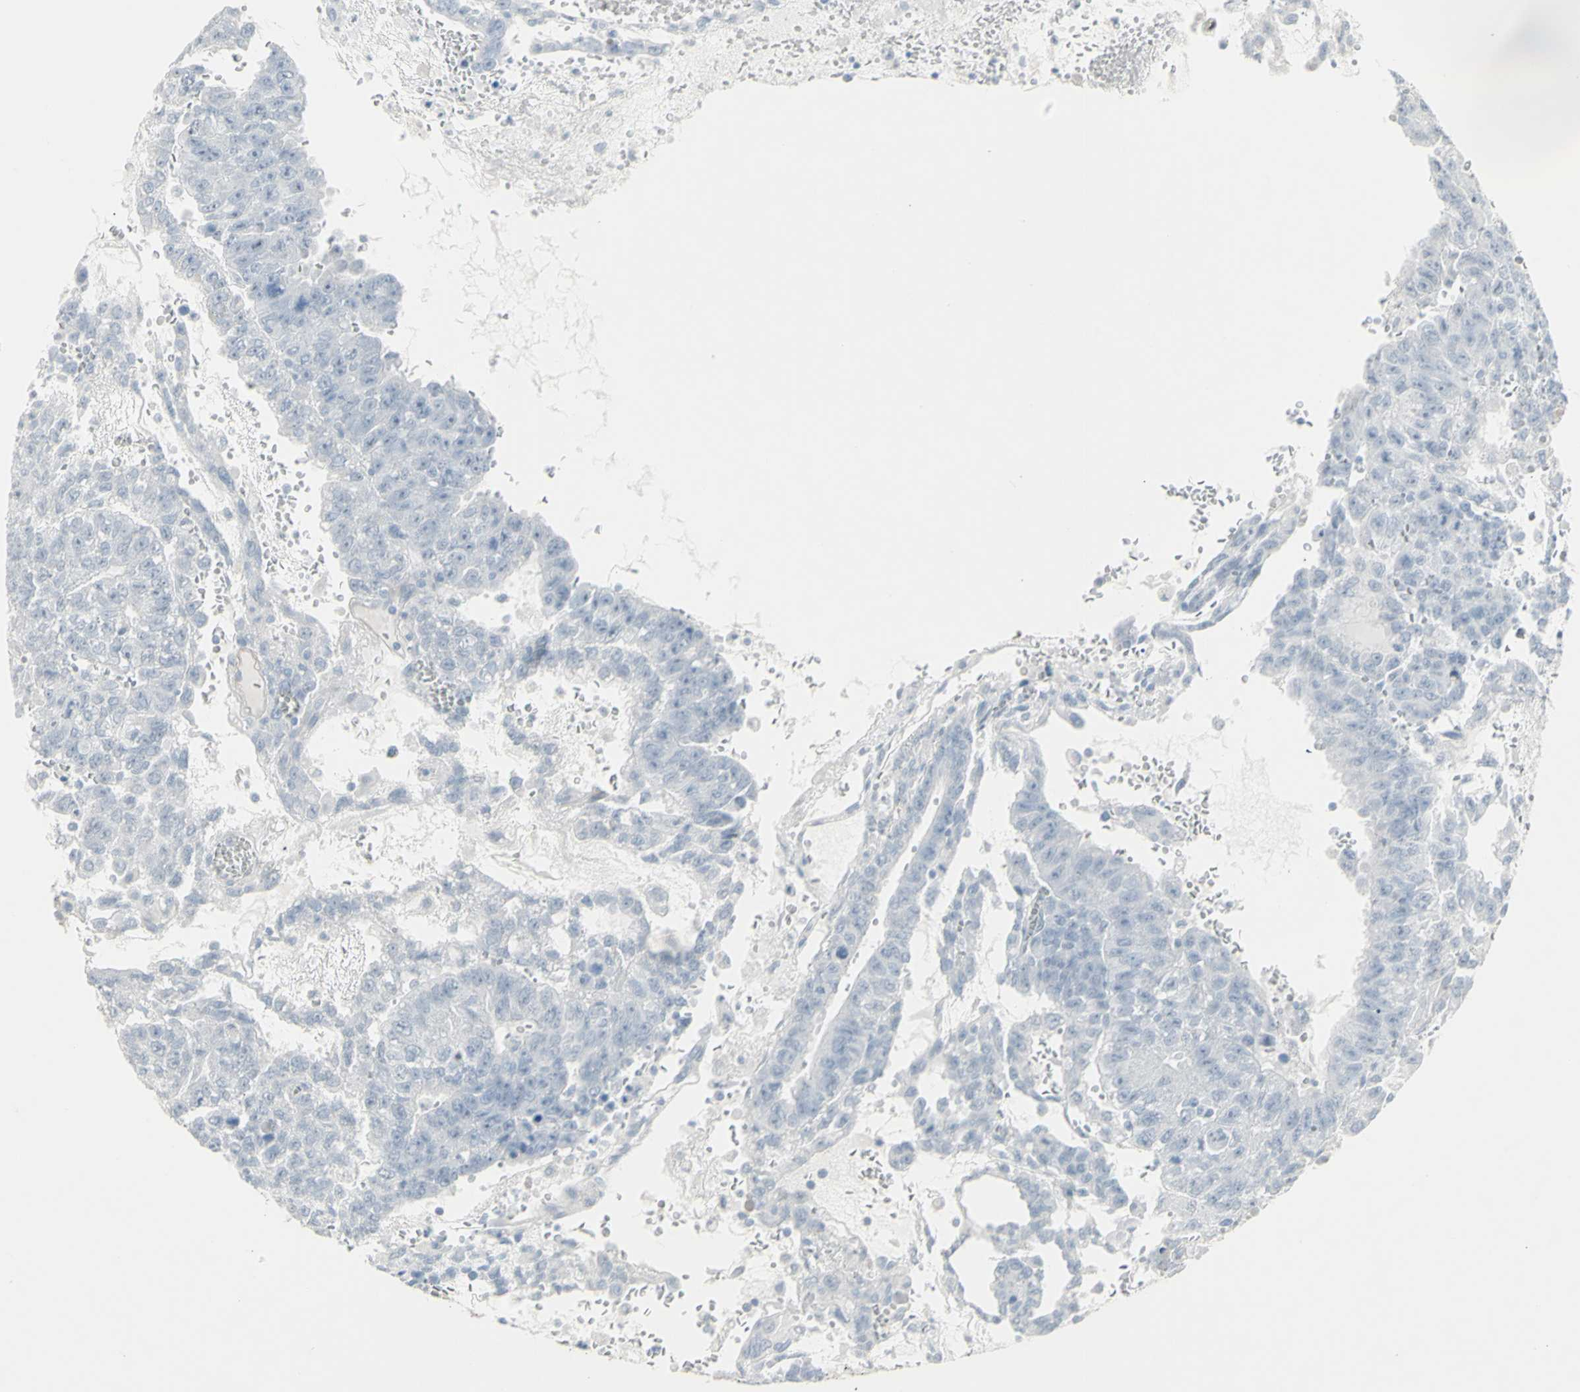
{"staining": {"intensity": "negative", "quantity": "none", "location": "none"}, "tissue": "testis cancer", "cell_type": "Tumor cells", "image_type": "cancer", "snomed": [{"axis": "morphology", "description": "Seminoma, NOS"}, {"axis": "morphology", "description": "Carcinoma, Embryonal, NOS"}, {"axis": "topography", "description": "Testis"}], "caption": "Immunohistochemical staining of human testis seminoma reveals no significant positivity in tumor cells.", "gene": "YBX2", "patient": {"sex": "male", "age": 52}}